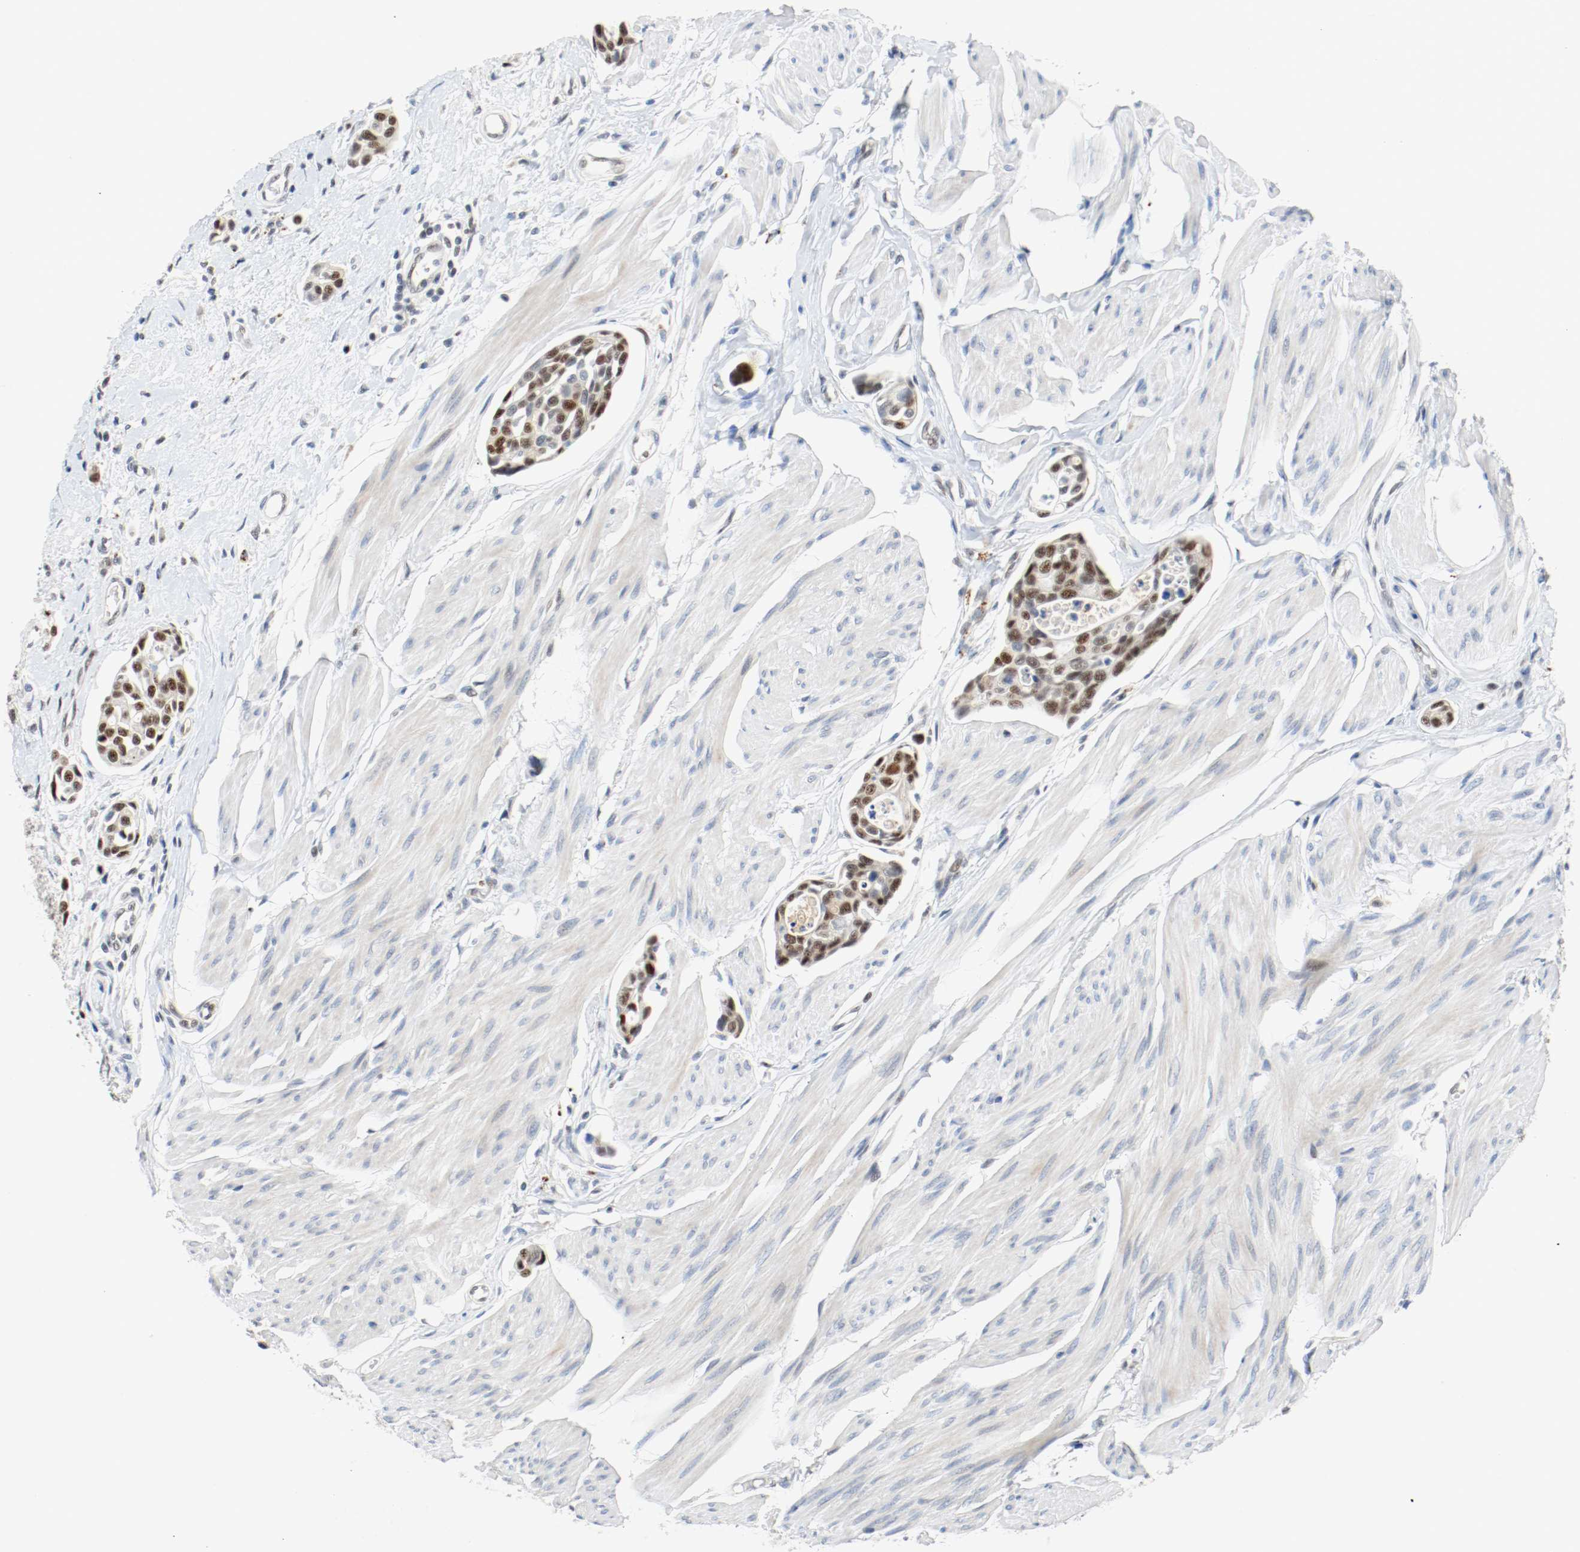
{"staining": {"intensity": "moderate", "quantity": ">75%", "location": "nuclear"}, "tissue": "urothelial cancer", "cell_type": "Tumor cells", "image_type": "cancer", "snomed": [{"axis": "morphology", "description": "Urothelial carcinoma, High grade"}, {"axis": "topography", "description": "Urinary bladder"}], "caption": "High-grade urothelial carcinoma stained with a protein marker demonstrates moderate staining in tumor cells.", "gene": "ASH1L", "patient": {"sex": "male", "age": 78}}